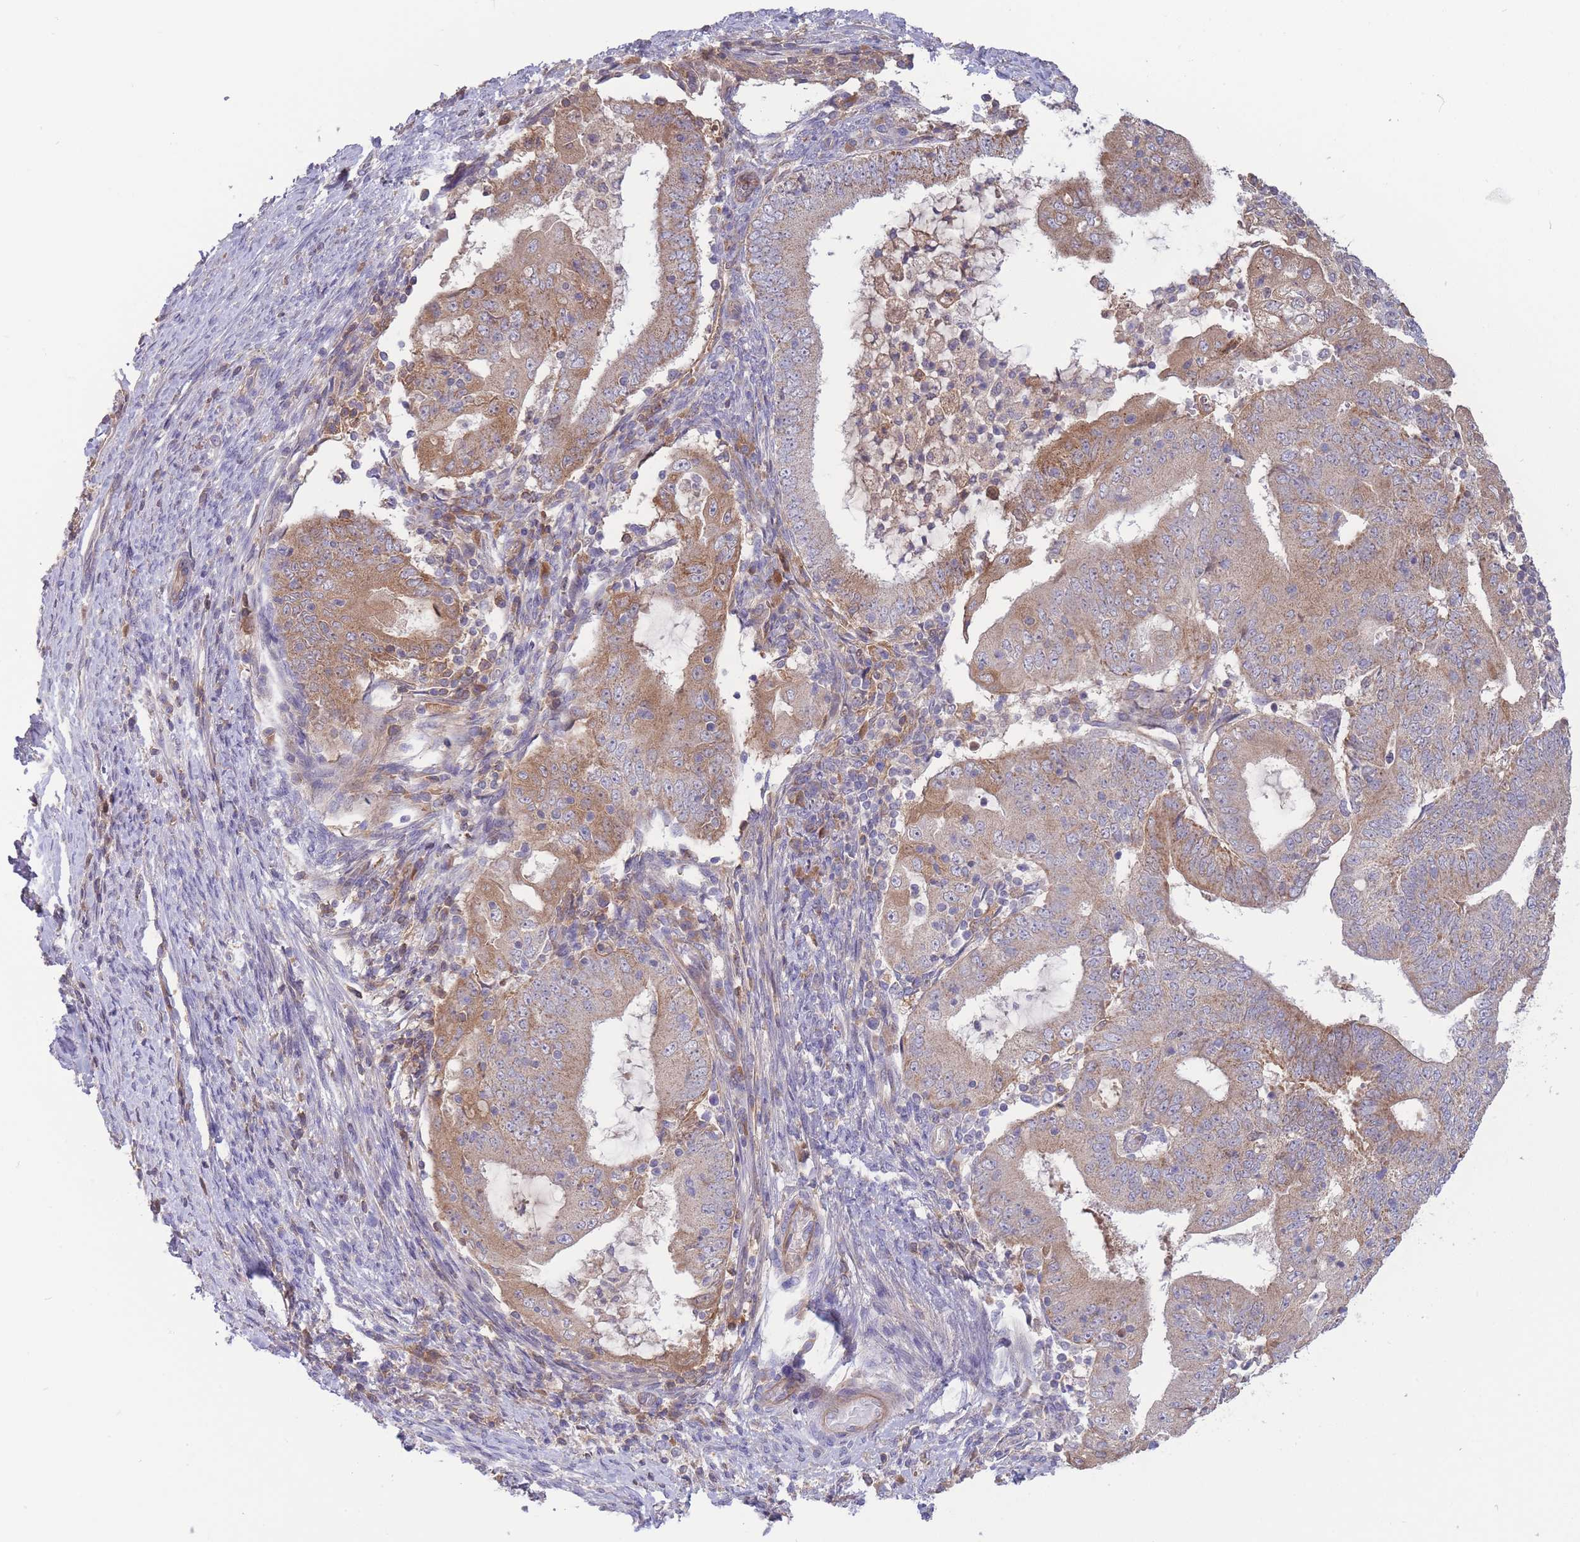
{"staining": {"intensity": "moderate", "quantity": "<25%", "location": "cytoplasmic/membranous"}, "tissue": "endometrial cancer", "cell_type": "Tumor cells", "image_type": "cancer", "snomed": [{"axis": "morphology", "description": "Adenocarcinoma, NOS"}, {"axis": "topography", "description": "Endometrium"}], "caption": "An immunohistochemistry (IHC) histopathology image of tumor tissue is shown. Protein staining in brown shows moderate cytoplasmic/membranous positivity in endometrial cancer within tumor cells. (IHC, brightfield microscopy, high magnification).", "gene": "NDUFAF5", "patient": {"sex": "female", "age": 70}}